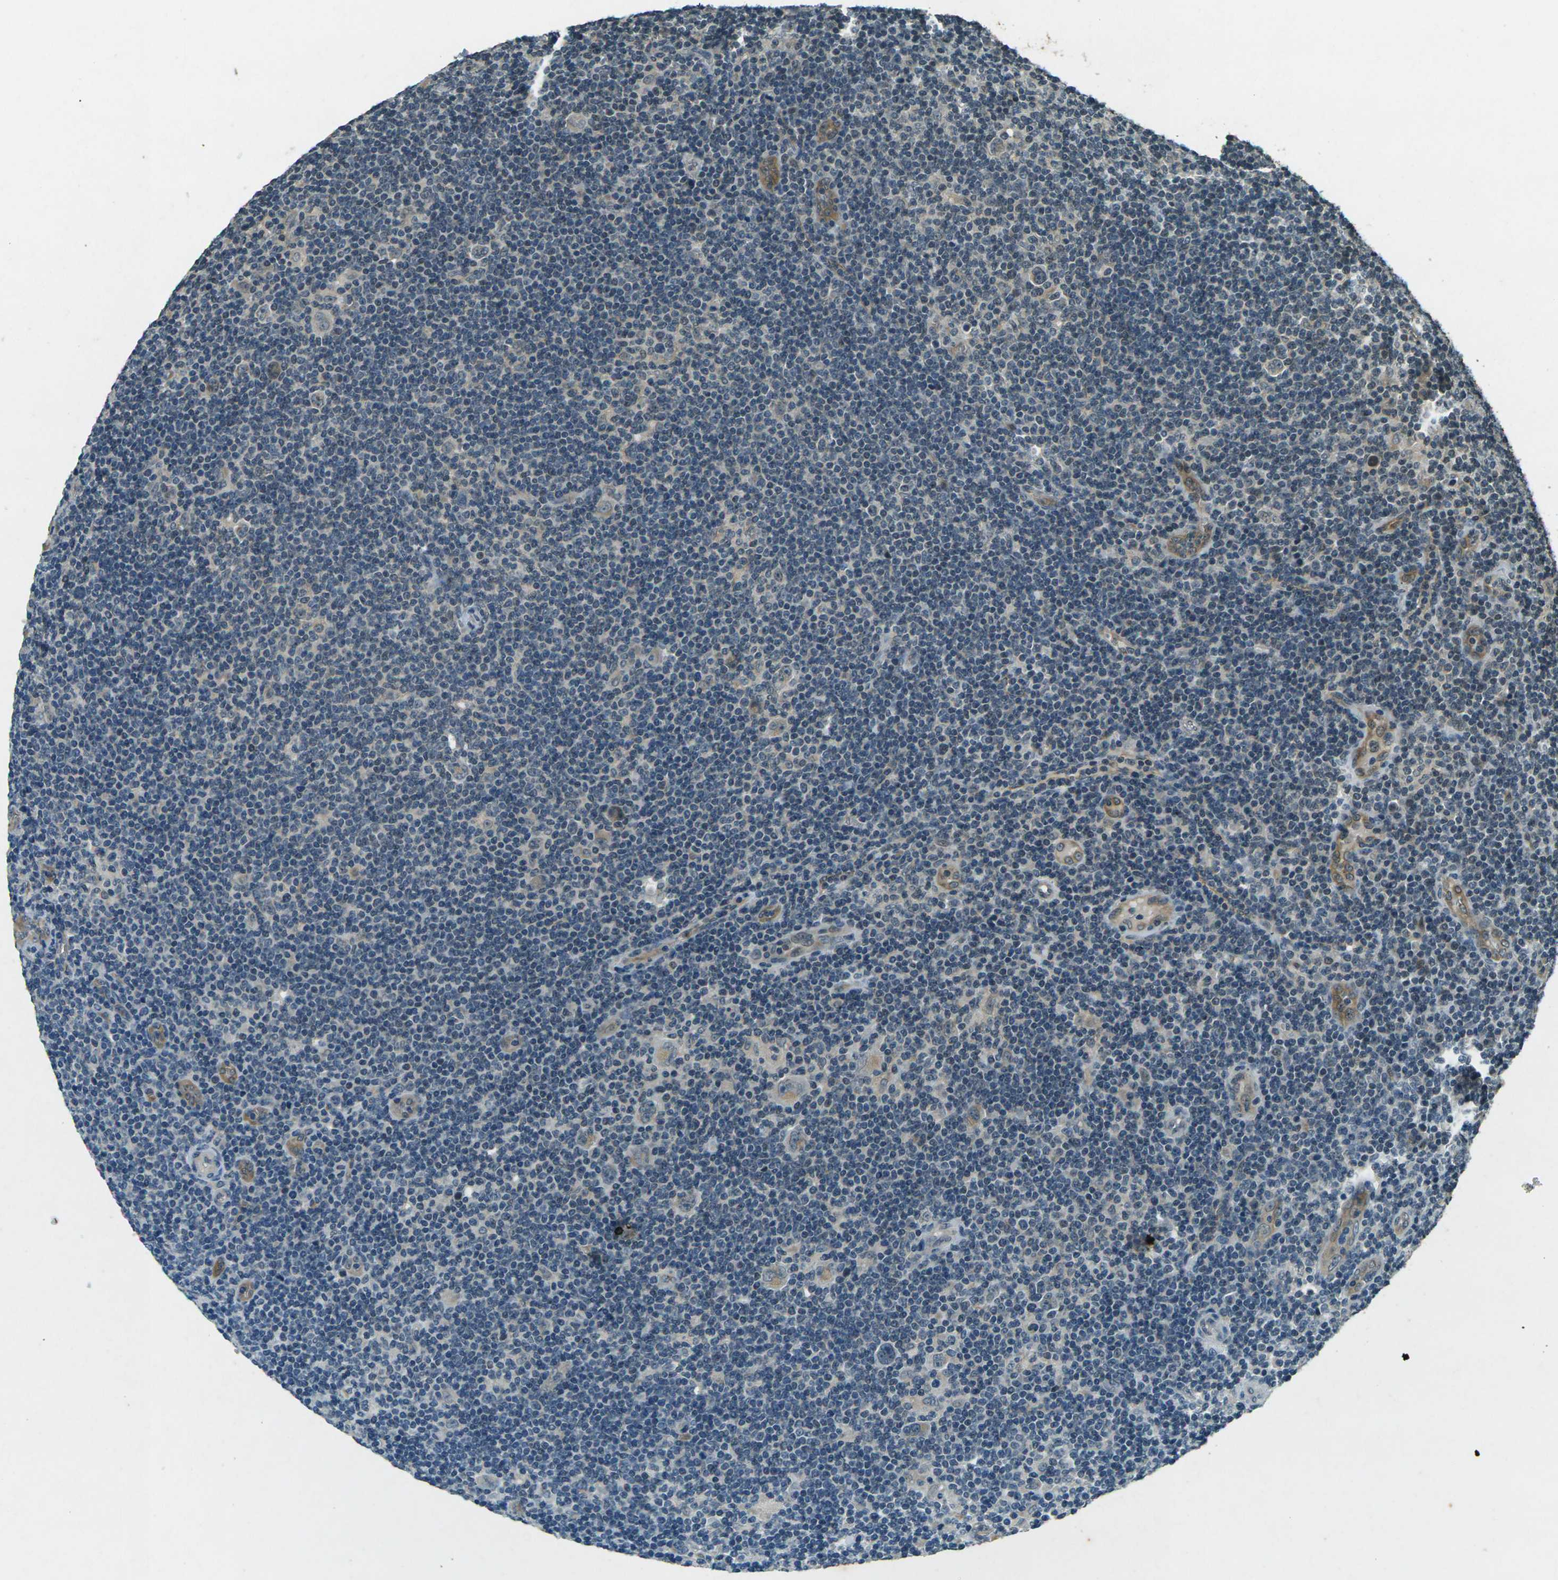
{"staining": {"intensity": "weak", "quantity": "25%-75%", "location": "cytoplasmic/membranous"}, "tissue": "lymphoma", "cell_type": "Tumor cells", "image_type": "cancer", "snomed": [{"axis": "morphology", "description": "Hodgkin's disease, NOS"}, {"axis": "topography", "description": "Lymph node"}], "caption": "Hodgkin's disease tissue displays weak cytoplasmic/membranous expression in approximately 25%-75% of tumor cells", "gene": "PDE2A", "patient": {"sex": "female", "age": 57}}